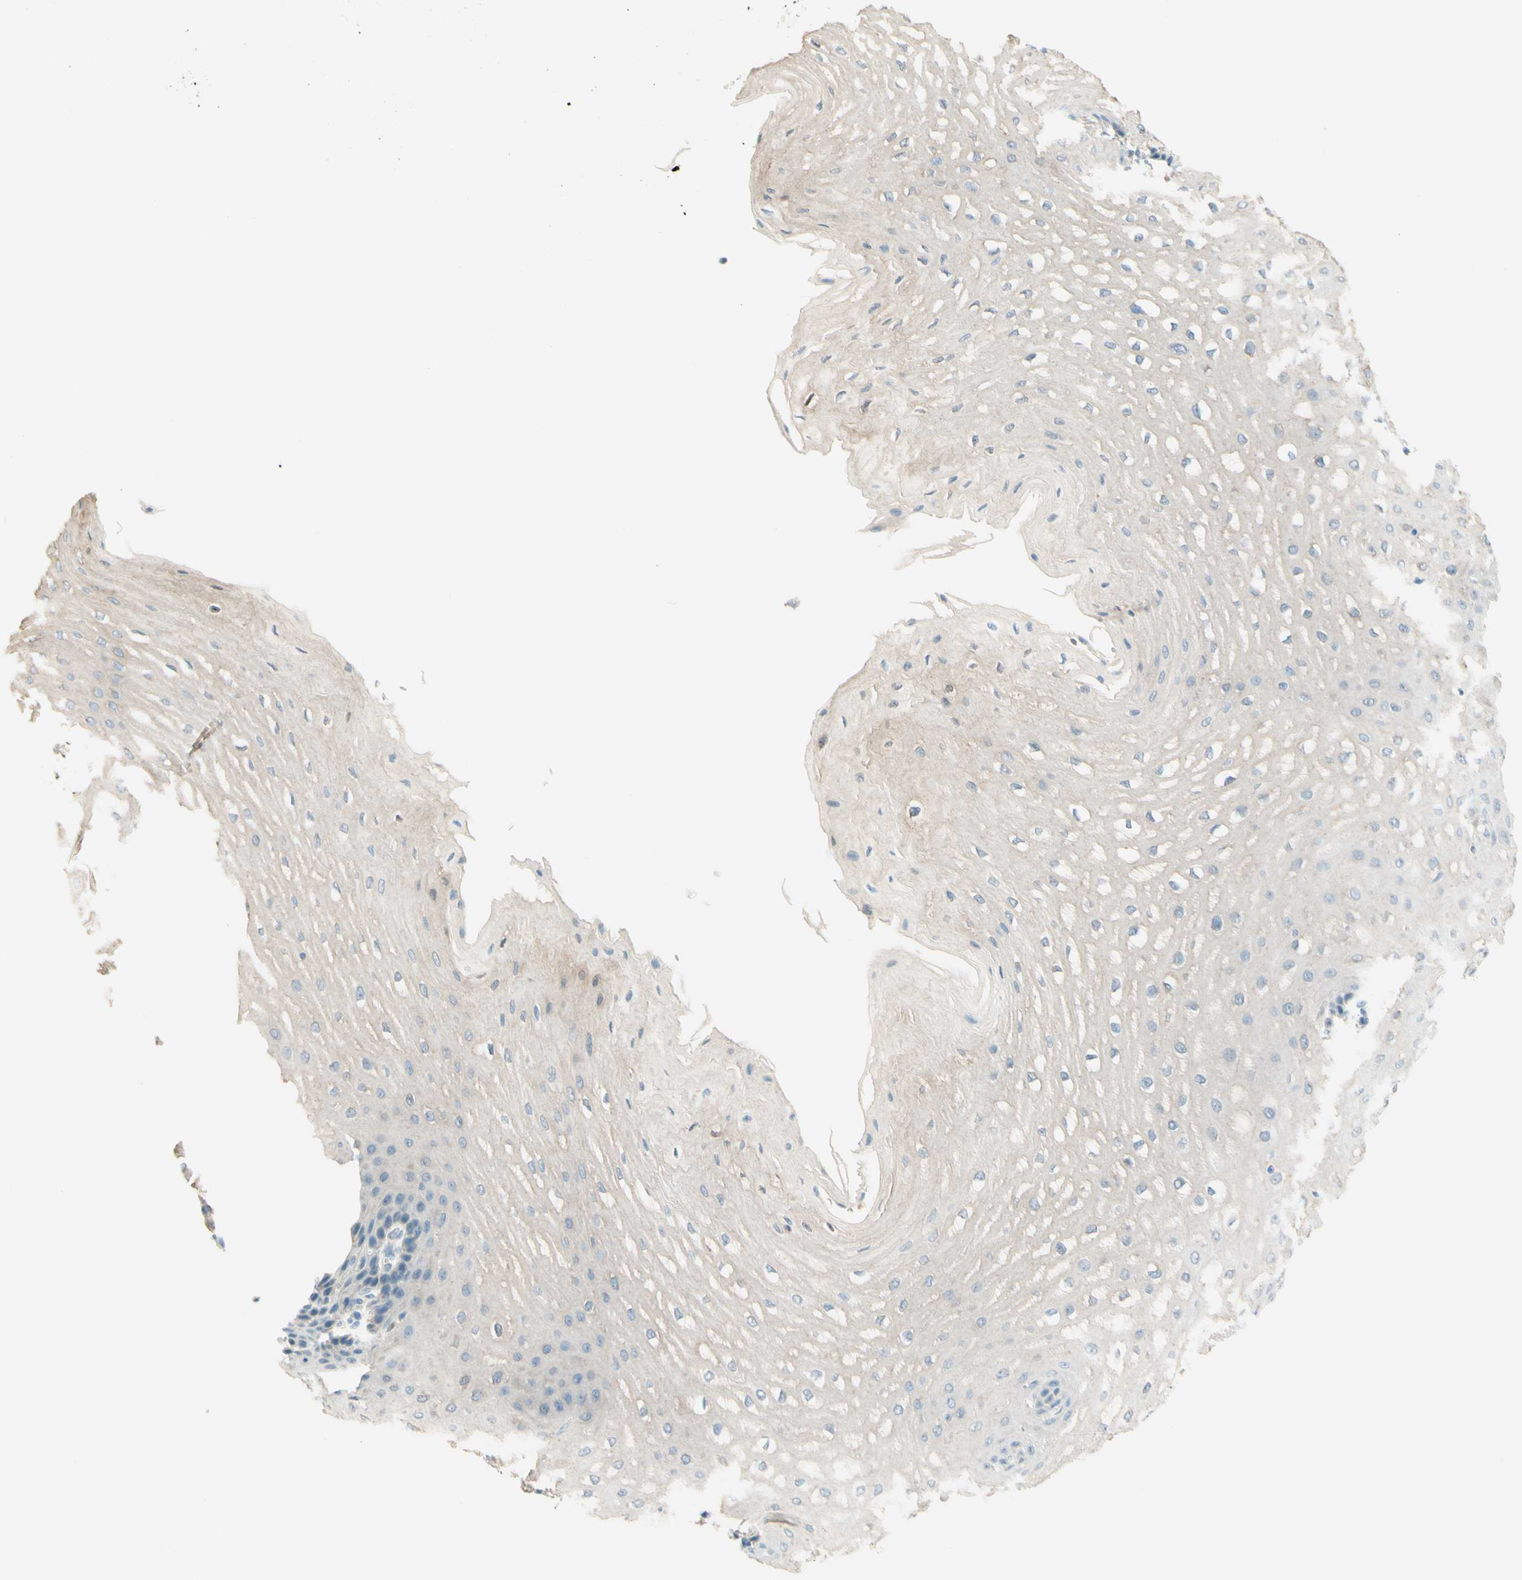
{"staining": {"intensity": "weak", "quantity": "<25%", "location": "cytoplasmic/membranous"}, "tissue": "esophagus", "cell_type": "Squamous epithelial cells", "image_type": "normal", "snomed": [{"axis": "morphology", "description": "Normal tissue, NOS"}, {"axis": "topography", "description": "Esophagus"}], "caption": "The image exhibits no staining of squamous epithelial cells in unremarkable esophagus.", "gene": "JPH1", "patient": {"sex": "male", "age": 54}}